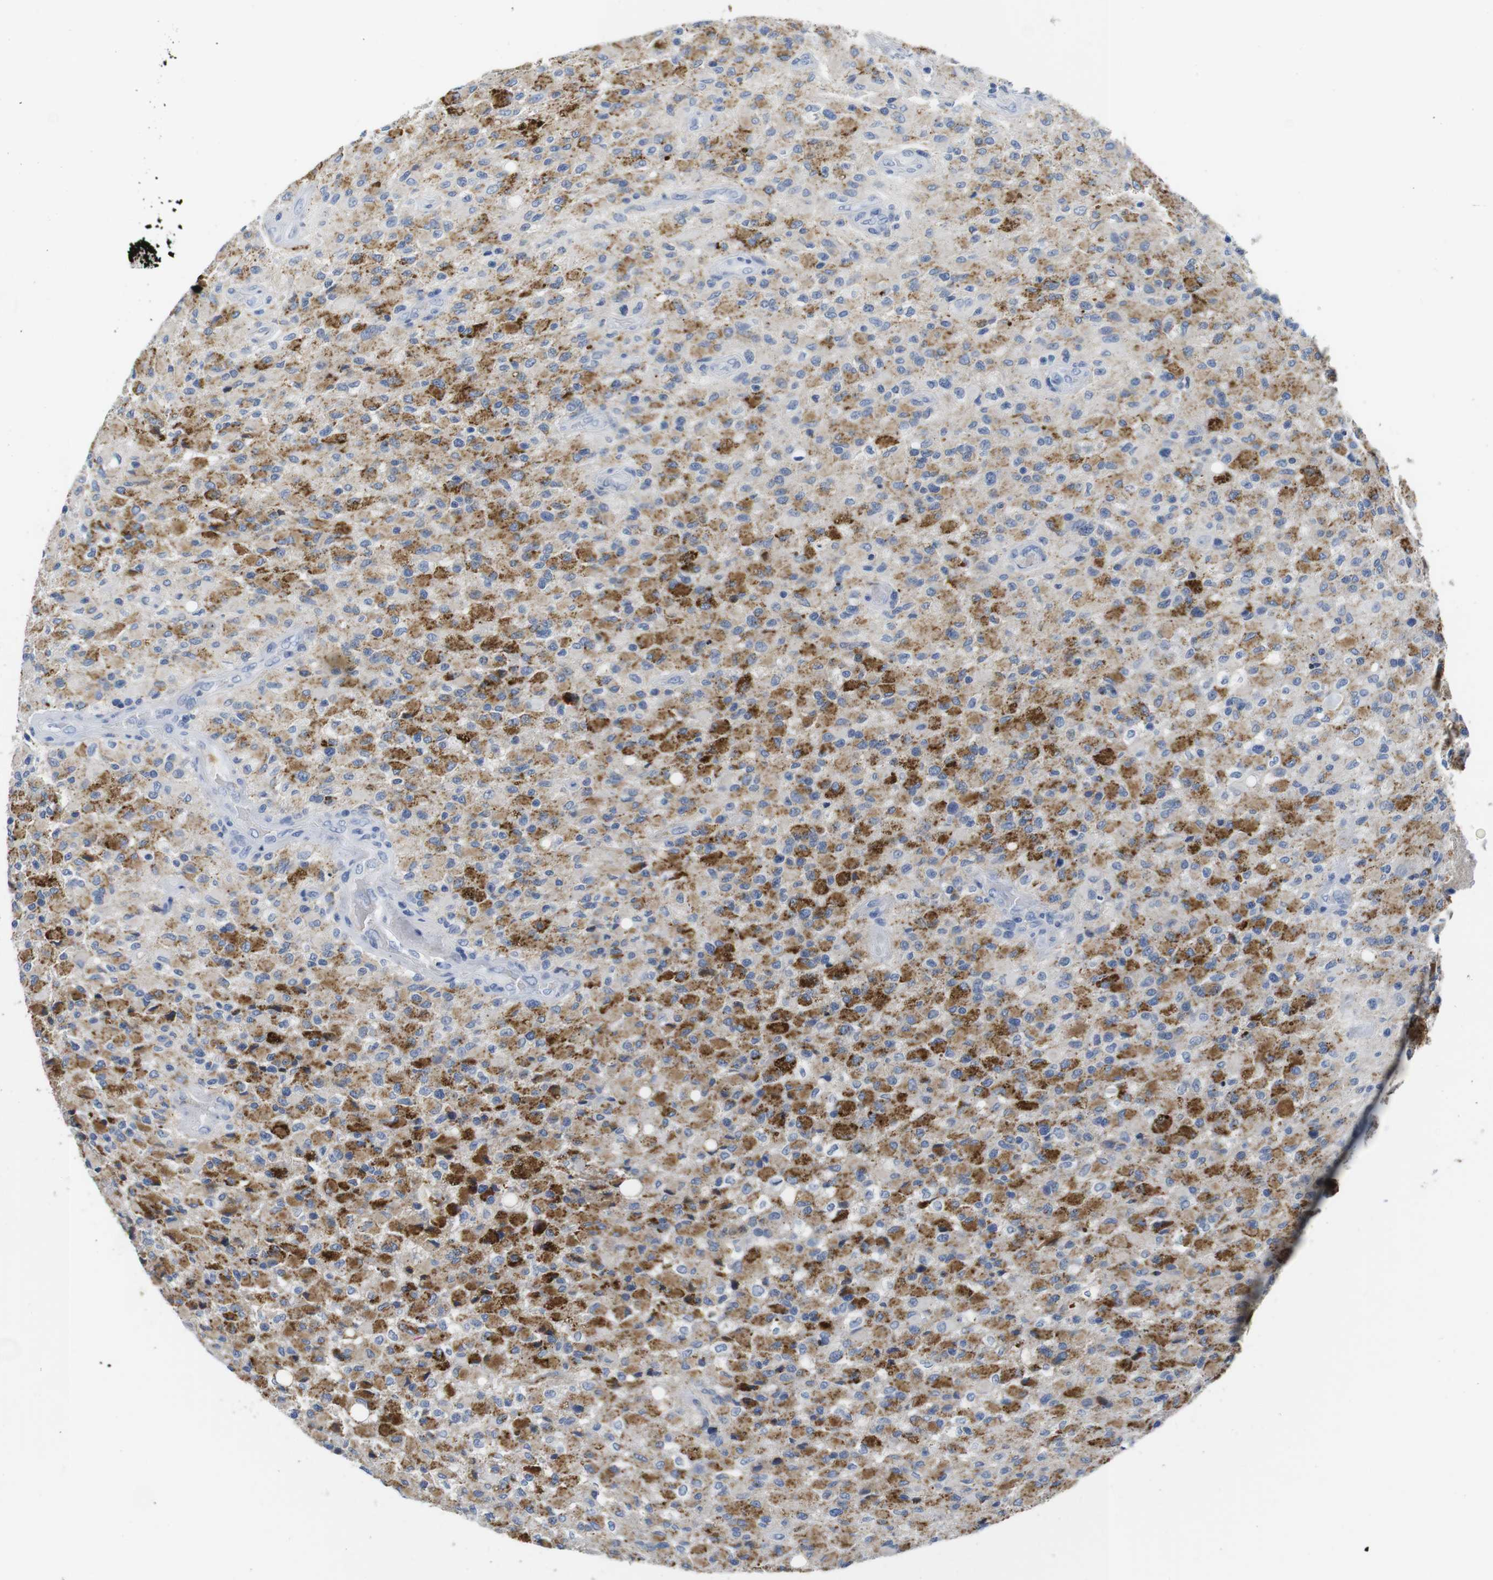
{"staining": {"intensity": "moderate", "quantity": ">75%", "location": "cytoplasmic/membranous"}, "tissue": "glioma", "cell_type": "Tumor cells", "image_type": "cancer", "snomed": [{"axis": "morphology", "description": "Glioma, malignant, High grade"}, {"axis": "topography", "description": "Brain"}], "caption": "Malignant high-grade glioma tissue demonstrates moderate cytoplasmic/membranous expression in approximately >75% of tumor cells, visualized by immunohistochemistry.", "gene": "IGKC", "patient": {"sex": "male", "age": 71}}